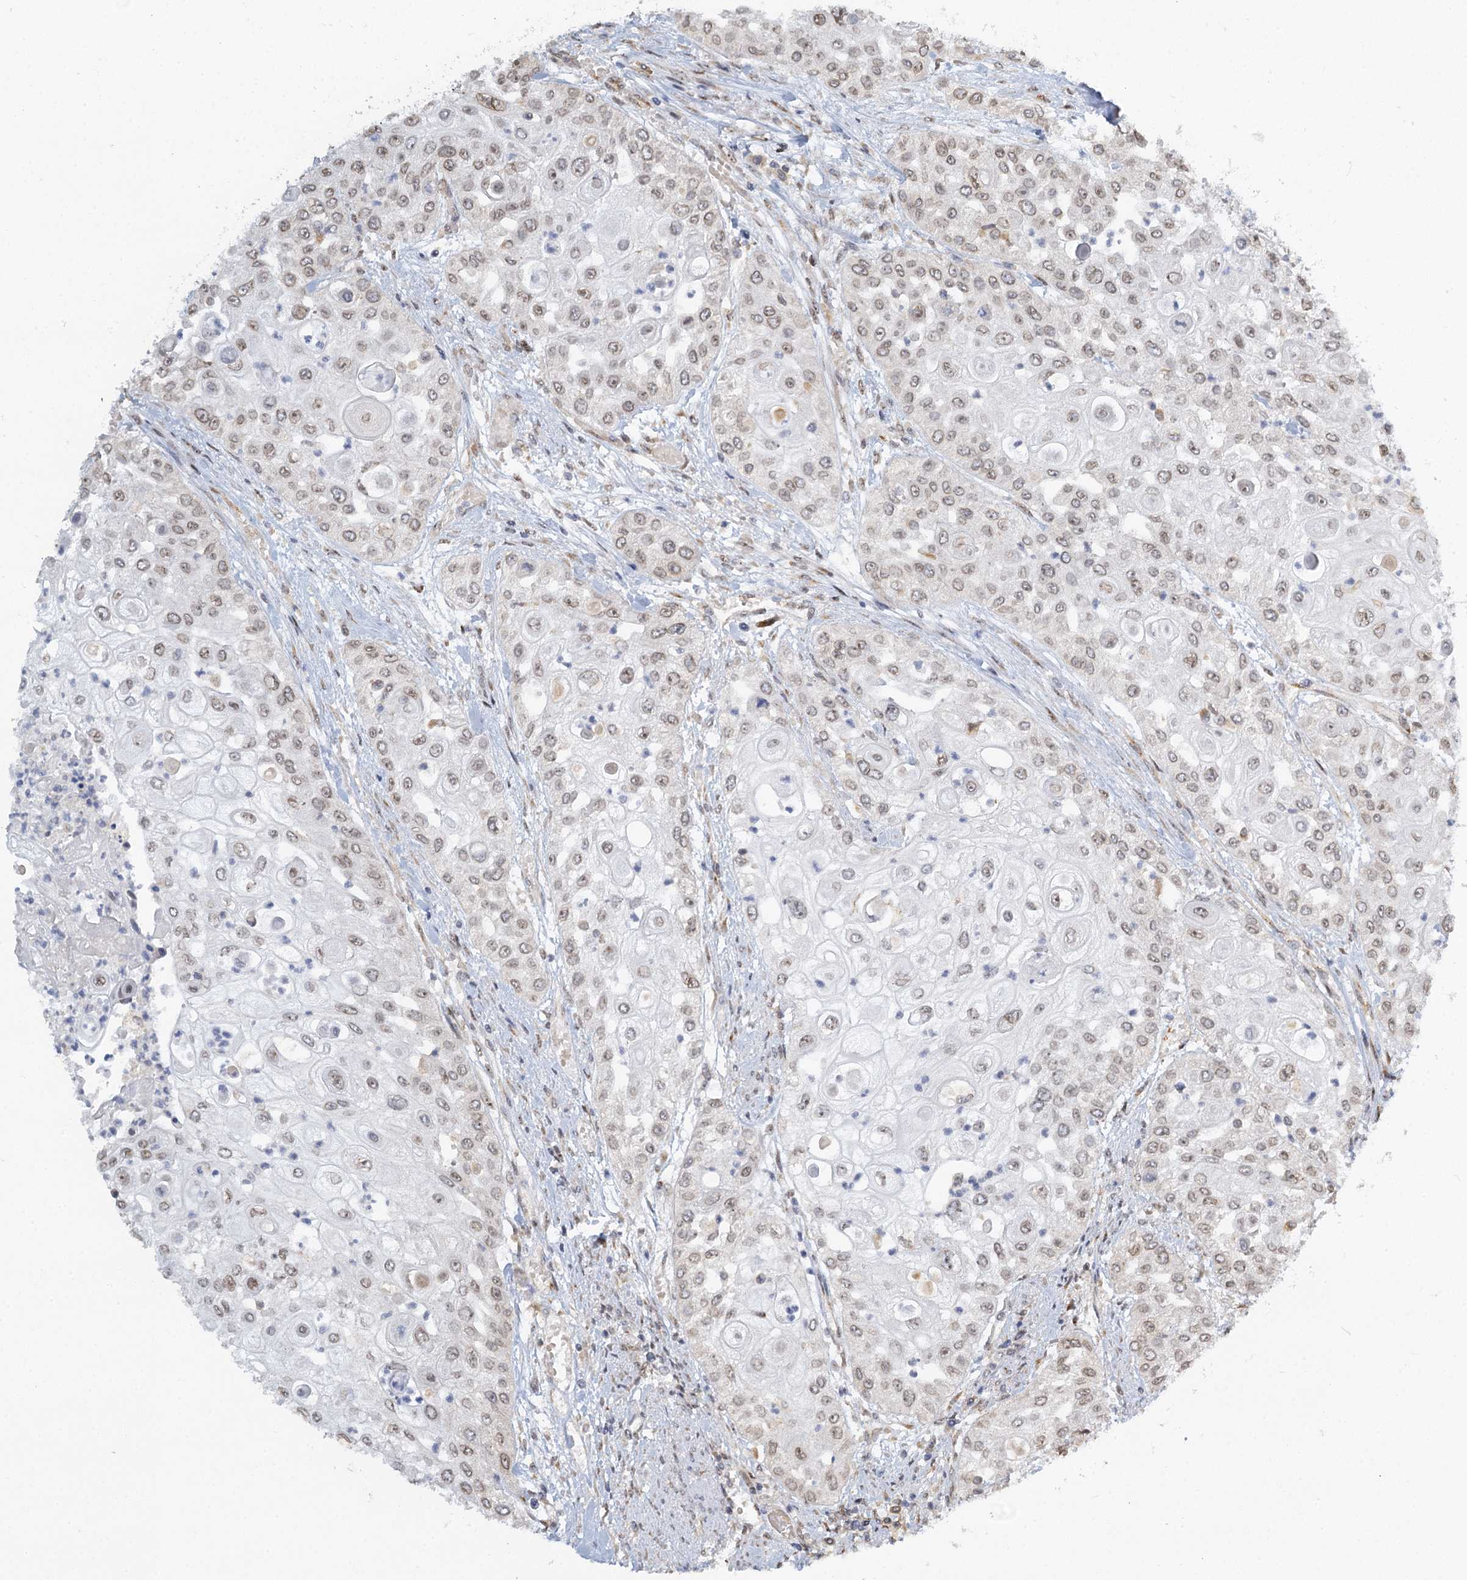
{"staining": {"intensity": "weak", "quantity": "<25%", "location": "nuclear"}, "tissue": "urothelial cancer", "cell_type": "Tumor cells", "image_type": "cancer", "snomed": [{"axis": "morphology", "description": "Urothelial carcinoma, High grade"}, {"axis": "topography", "description": "Urinary bladder"}], "caption": "Photomicrograph shows no protein positivity in tumor cells of urothelial cancer tissue.", "gene": "TREX1", "patient": {"sex": "female", "age": 79}}